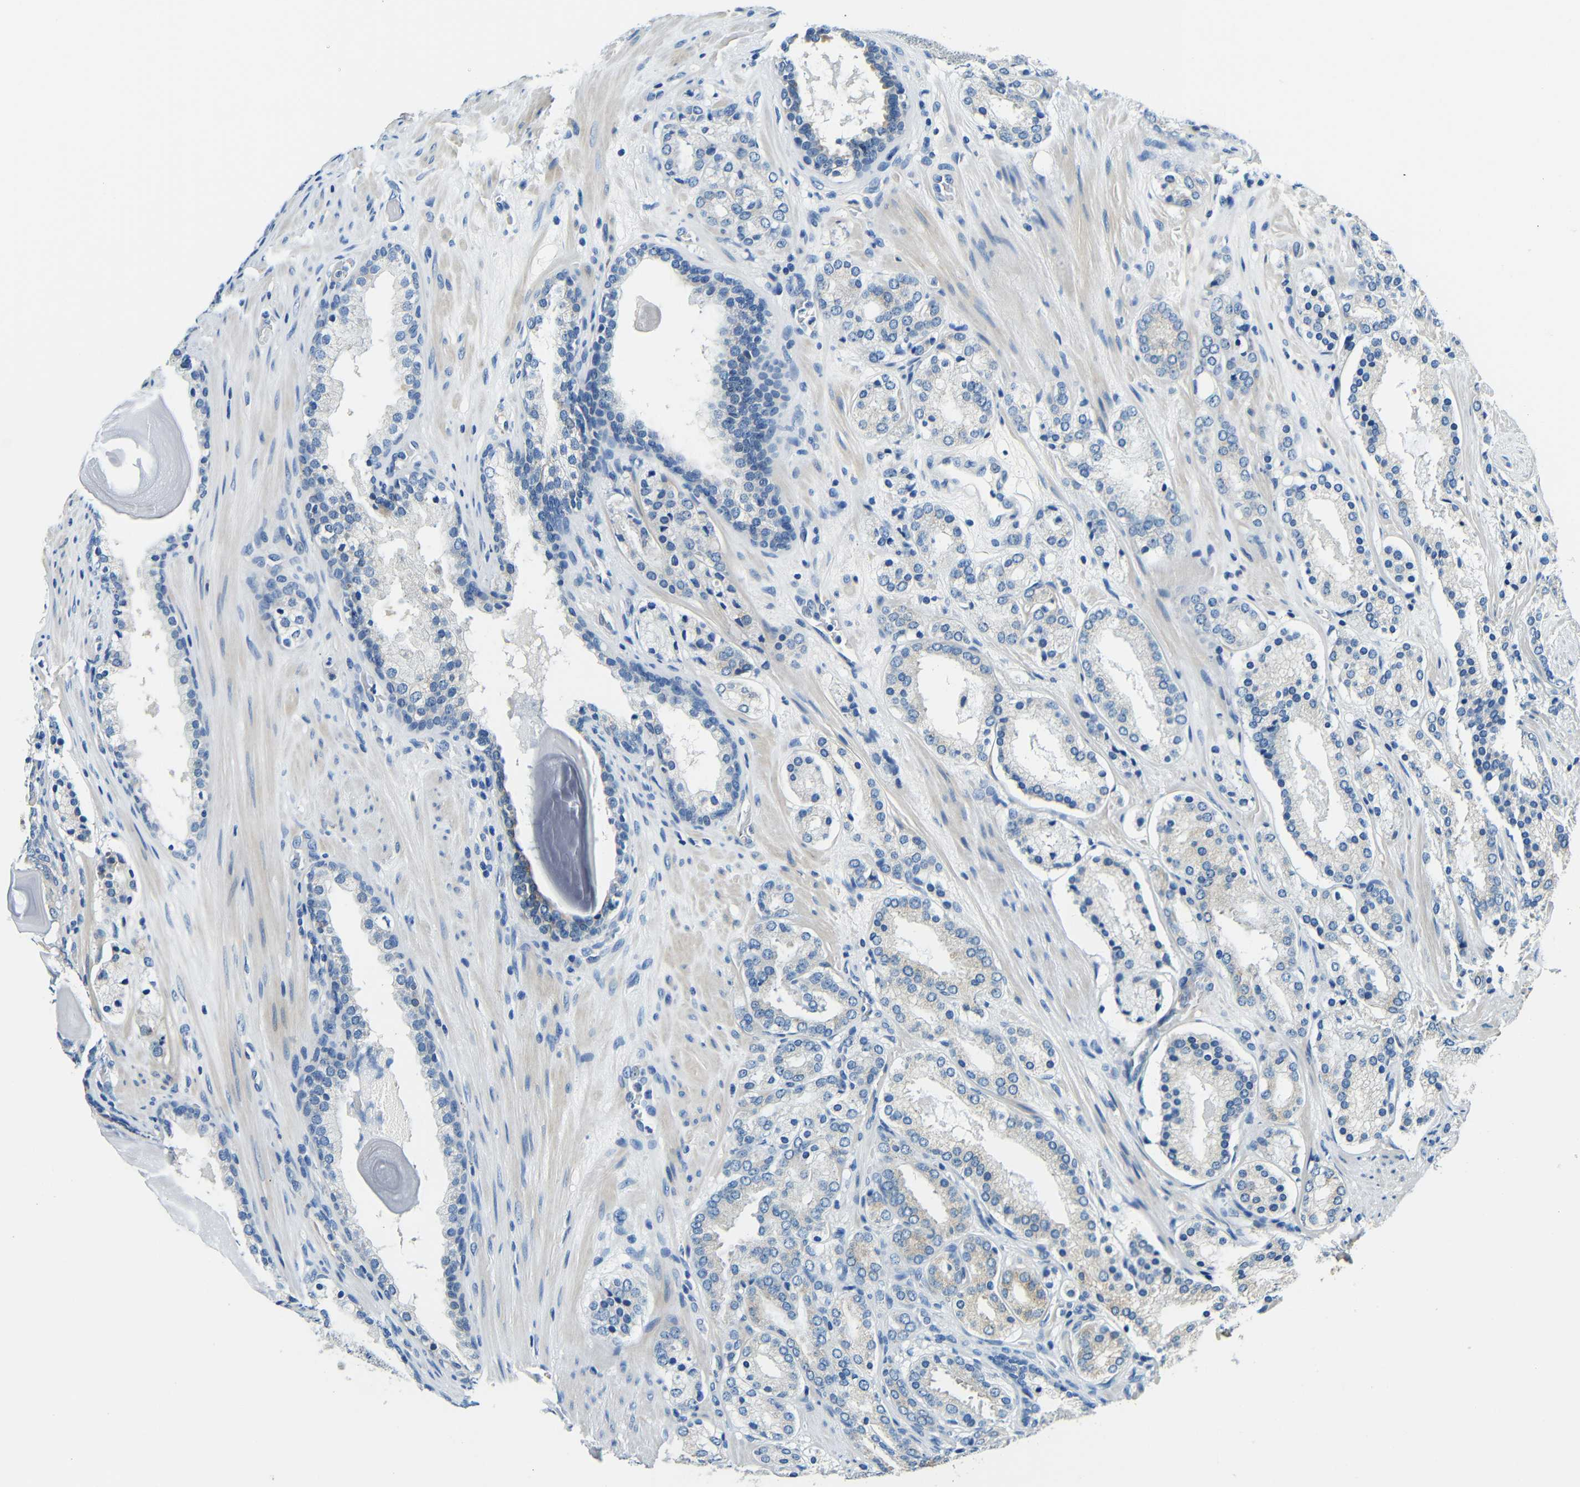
{"staining": {"intensity": "negative", "quantity": "none", "location": "none"}, "tissue": "prostate cancer", "cell_type": "Tumor cells", "image_type": "cancer", "snomed": [{"axis": "morphology", "description": "Adenocarcinoma, Low grade"}, {"axis": "topography", "description": "Prostate"}], "caption": "DAB immunohistochemical staining of human prostate cancer (adenocarcinoma (low-grade)) displays no significant expression in tumor cells.", "gene": "FMO5", "patient": {"sex": "male", "age": 69}}